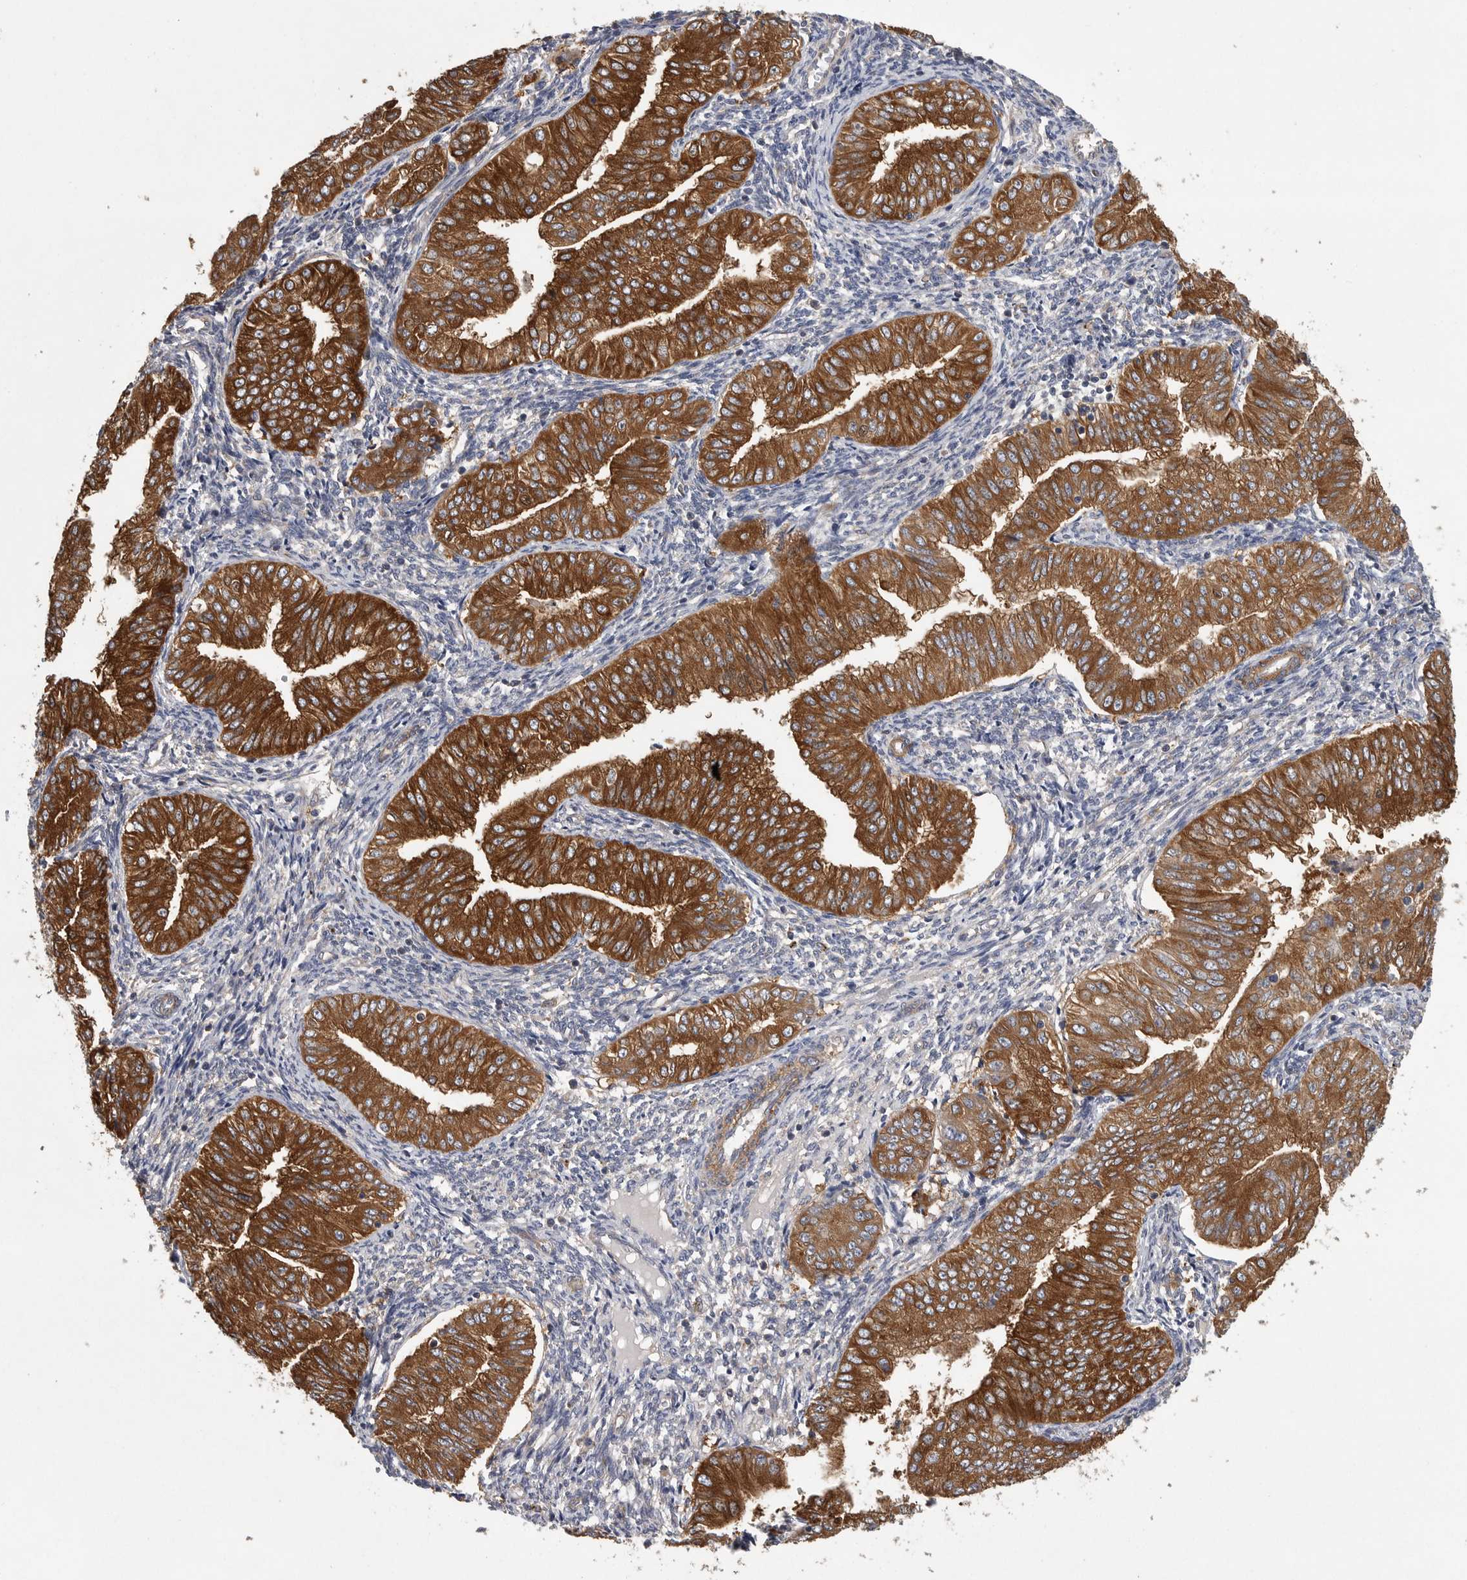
{"staining": {"intensity": "strong", "quantity": ">75%", "location": "cytoplasmic/membranous"}, "tissue": "endometrial cancer", "cell_type": "Tumor cells", "image_type": "cancer", "snomed": [{"axis": "morphology", "description": "Normal tissue, NOS"}, {"axis": "morphology", "description": "Adenocarcinoma, NOS"}, {"axis": "topography", "description": "Endometrium"}], "caption": "Strong cytoplasmic/membranous protein positivity is present in about >75% of tumor cells in endometrial adenocarcinoma. (DAB (3,3'-diaminobenzidine) IHC with brightfield microscopy, high magnification).", "gene": "OXR1", "patient": {"sex": "female", "age": 53}}